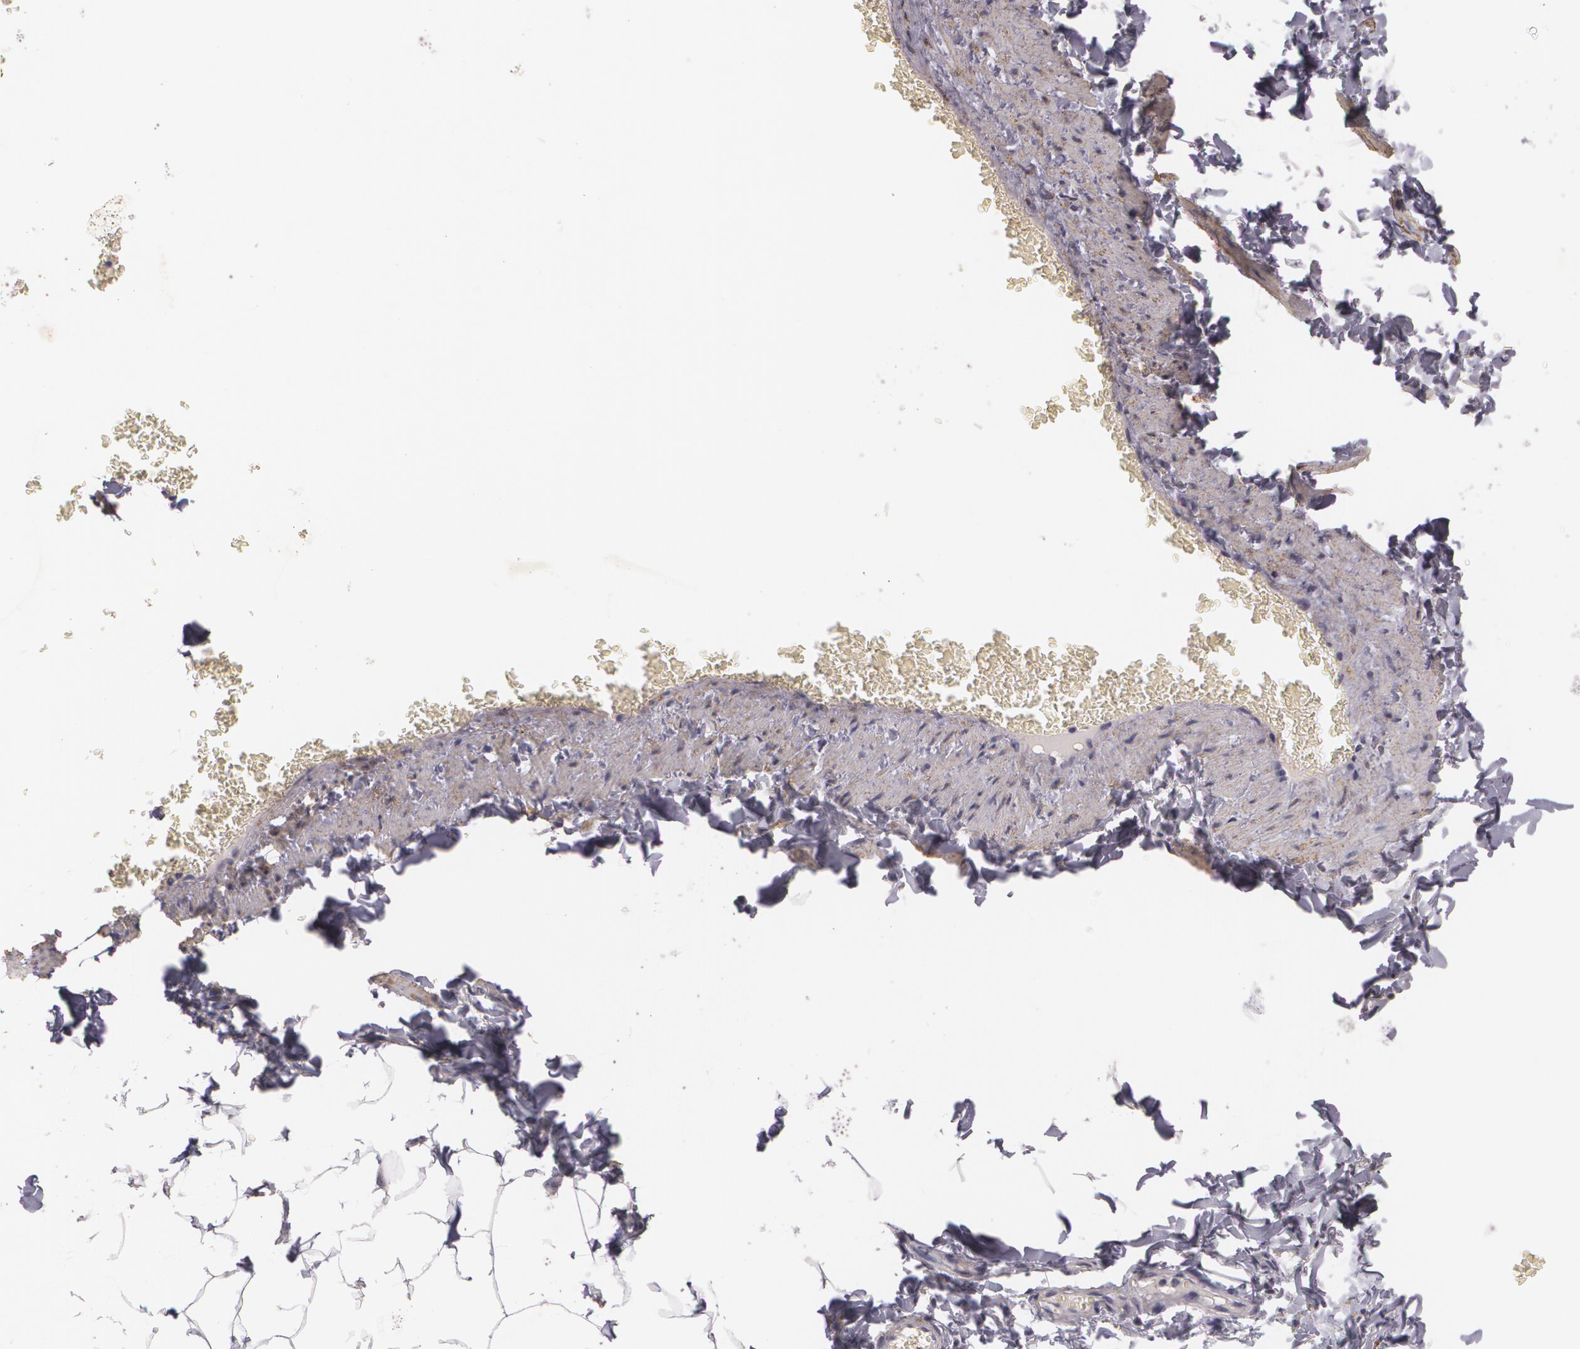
{"staining": {"intensity": "negative", "quantity": "none", "location": "none"}, "tissue": "adipose tissue", "cell_type": "Adipocytes", "image_type": "normal", "snomed": [{"axis": "morphology", "description": "Normal tissue, NOS"}, {"axis": "topography", "description": "Vascular tissue"}], "caption": "Immunohistochemical staining of benign adipose tissue displays no significant staining in adipocytes.", "gene": "KCNA4", "patient": {"sex": "male", "age": 41}}